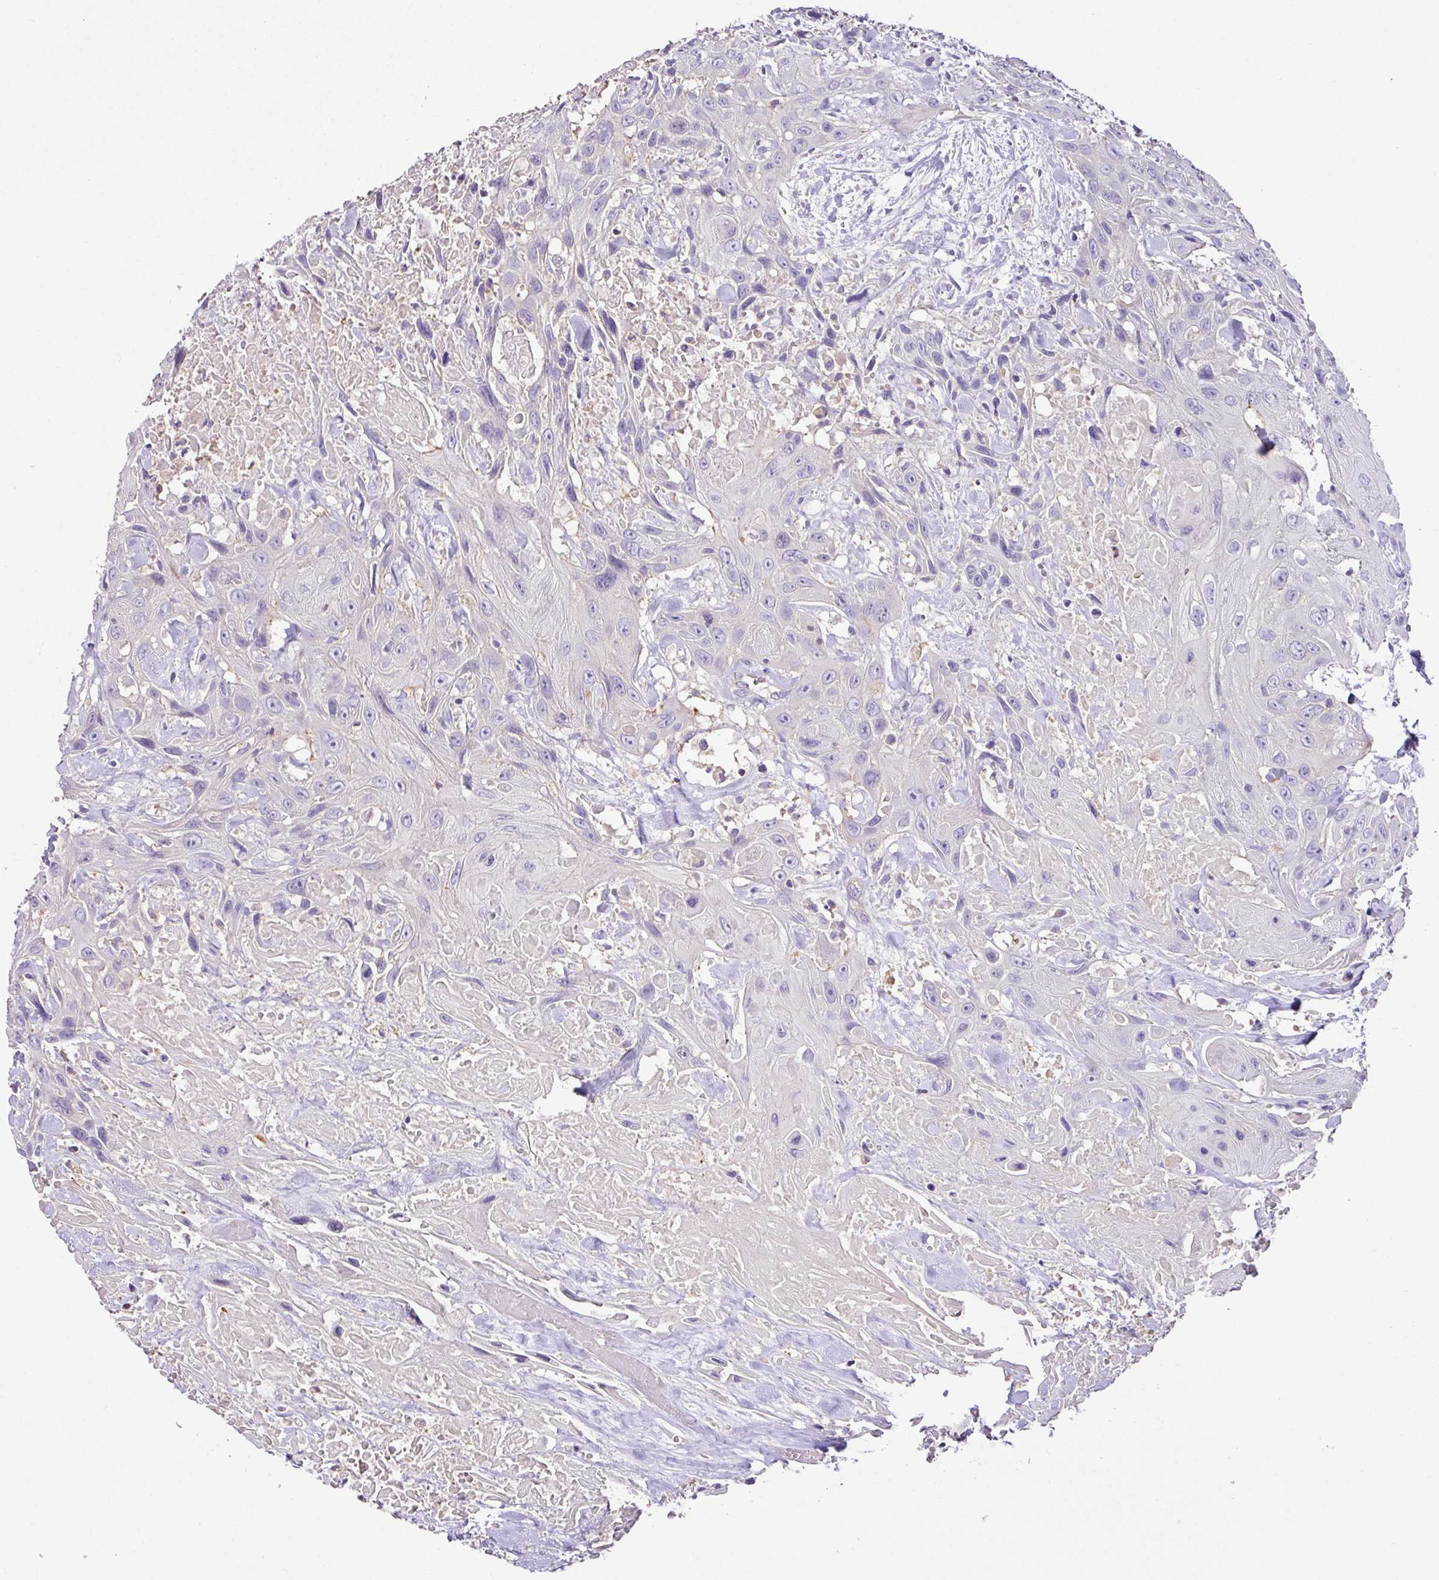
{"staining": {"intensity": "negative", "quantity": "none", "location": "none"}, "tissue": "head and neck cancer", "cell_type": "Tumor cells", "image_type": "cancer", "snomed": [{"axis": "morphology", "description": "Squamous cell carcinoma, NOS"}, {"axis": "topography", "description": "Head-Neck"}], "caption": "DAB (3,3'-diaminobenzidine) immunohistochemical staining of human squamous cell carcinoma (head and neck) displays no significant expression in tumor cells.", "gene": "AGR3", "patient": {"sex": "male", "age": 81}}